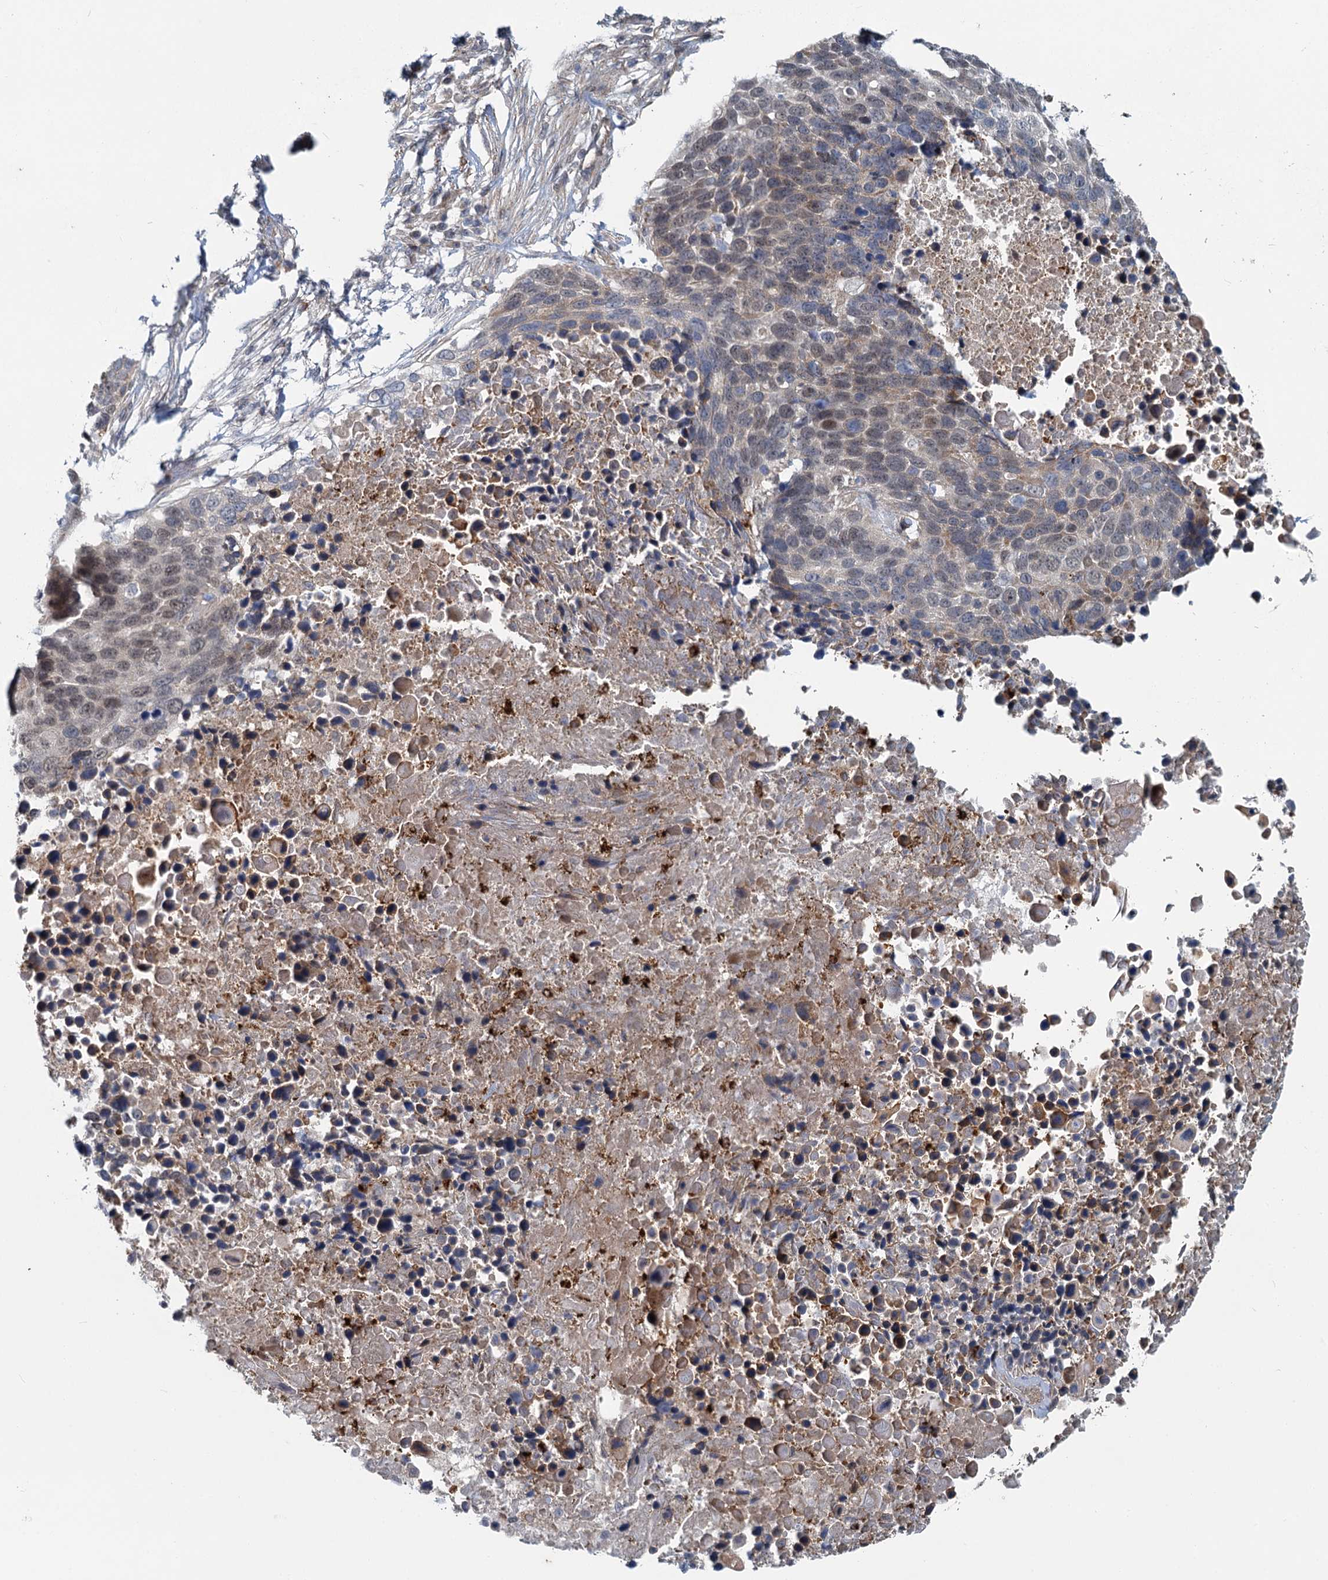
{"staining": {"intensity": "weak", "quantity": "<25%", "location": "cytoplasmic/membranous"}, "tissue": "lung cancer", "cell_type": "Tumor cells", "image_type": "cancer", "snomed": [{"axis": "morphology", "description": "Normal tissue, NOS"}, {"axis": "morphology", "description": "Squamous cell carcinoma, NOS"}, {"axis": "topography", "description": "Lymph node"}, {"axis": "topography", "description": "Lung"}], "caption": "Tumor cells show no significant protein staining in lung cancer.", "gene": "ADCY2", "patient": {"sex": "male", "age": 66}}